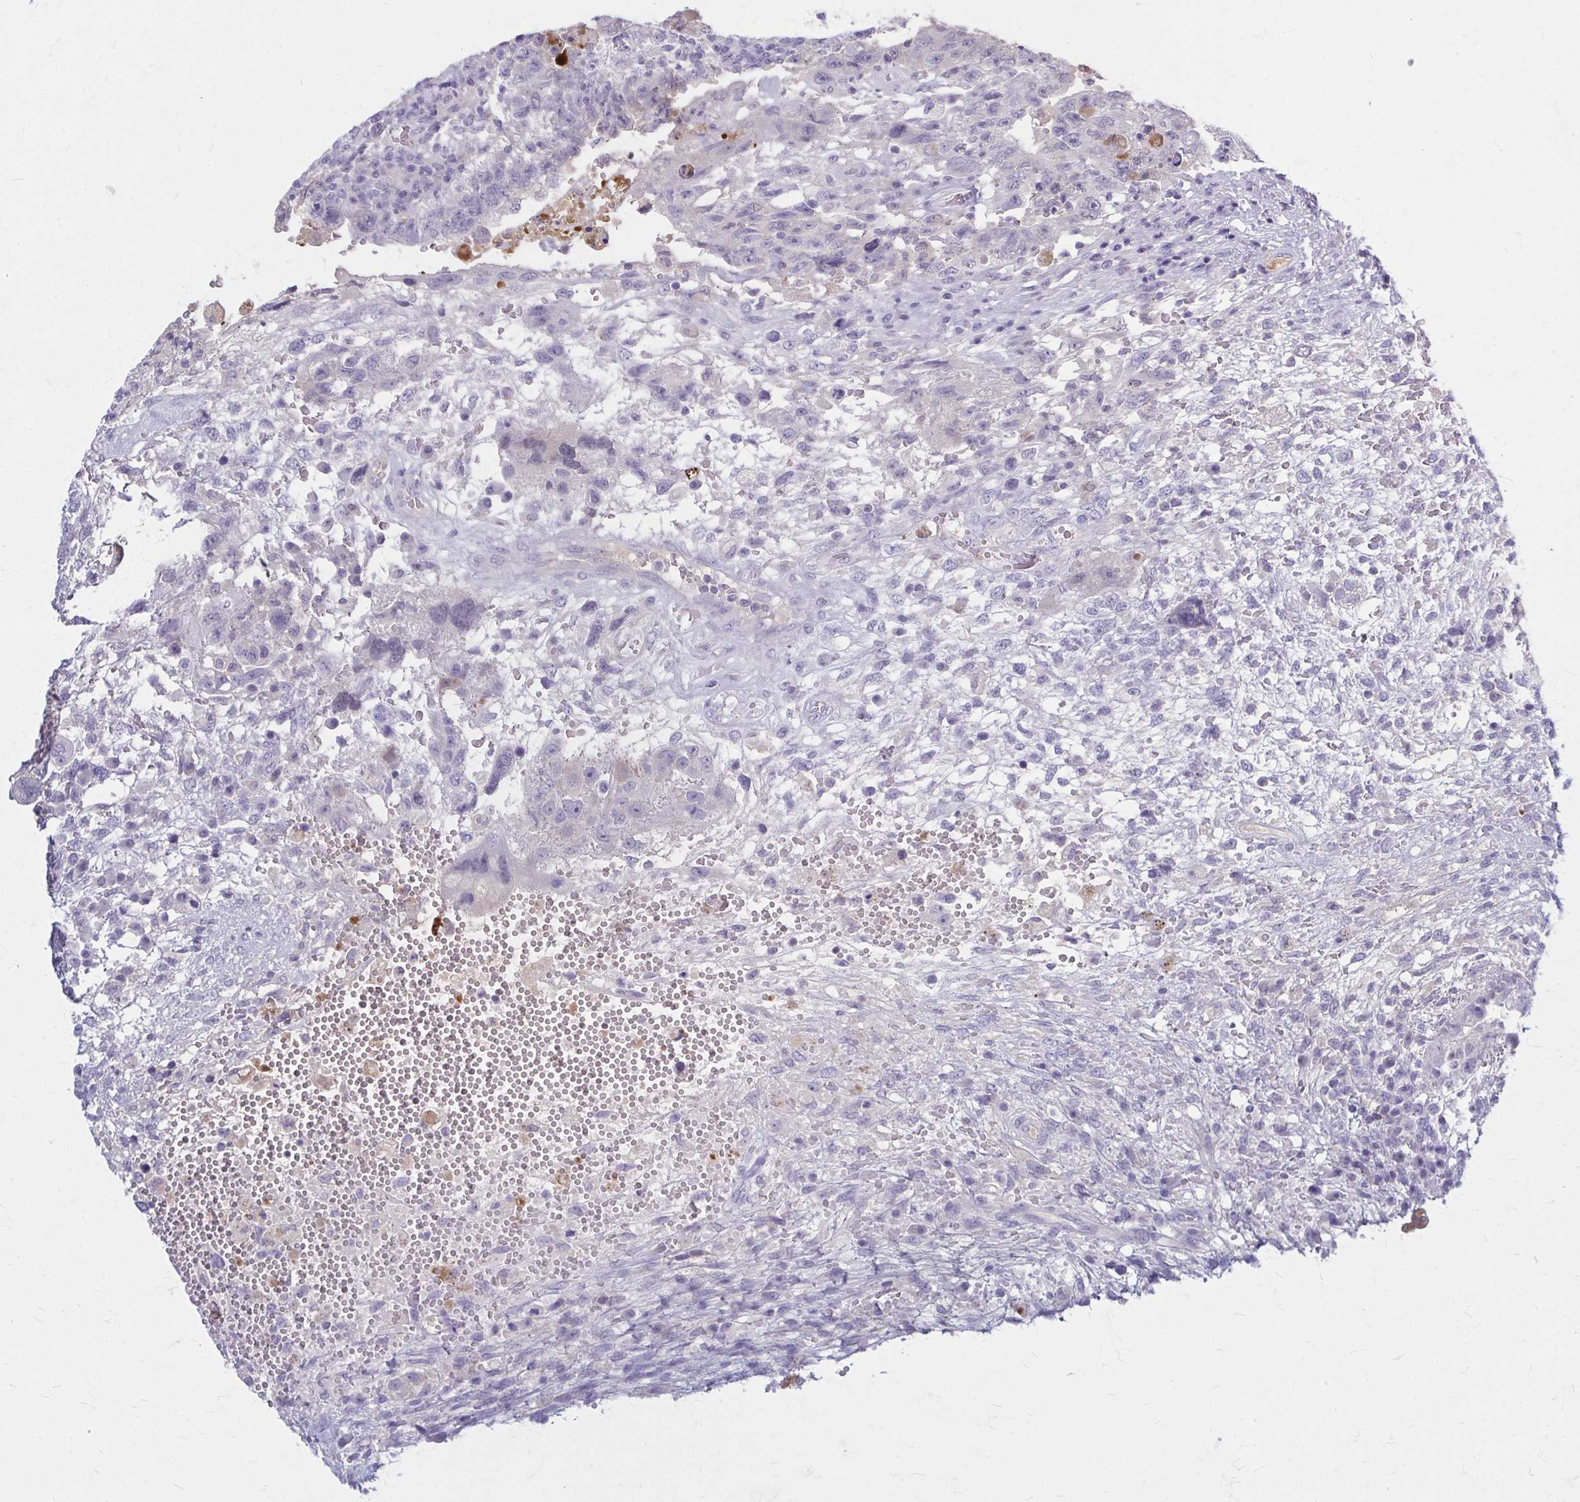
{"staining": {"intensity": "negative", "quantity": "none", "location": "none"}, "tissue": "testis cancer", "cell_type": "Tumor cells", "image_type": "cancer", "snomed": [{"axis": "morphology", "description": "Carcinoma, Embryonal, NOS"}, {"axis": "topography", "description": "Testis"}], "caption": "Tumor cells are negative for brown protein staining in embryonal carcinoma (testis).", "gene": "SERPIND1", "patient": {"sex": "male", "age": 26}}